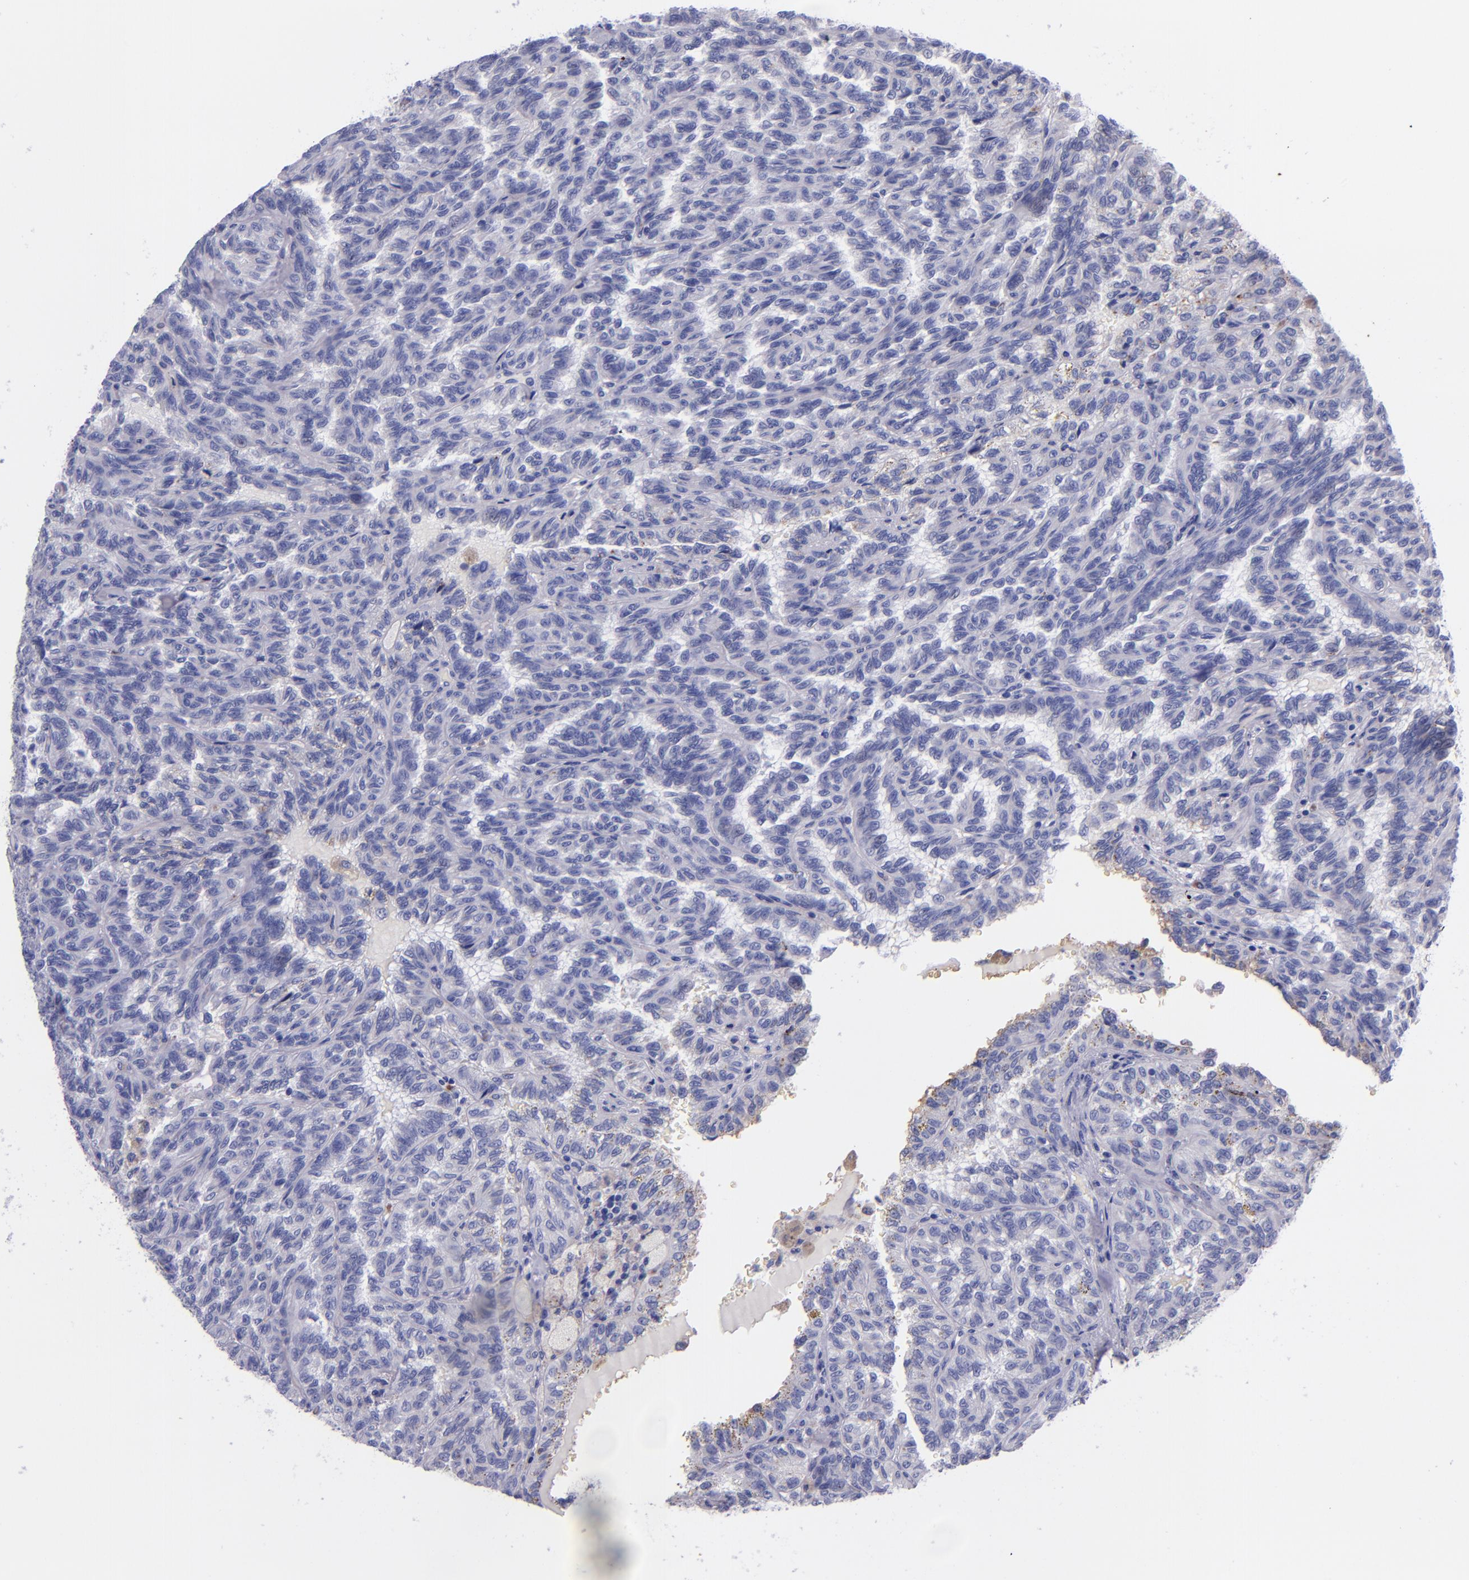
{"staining": {"intensity": "negative", "quantity": "none", "location": "none"}, "tissue": "renal cancer", "cell_type": "Tumor cells", "image_type": "cancer", "snomed": [{"axis": "morphology", "description": "Inflammation, NOS"}, {"axis": "morphology", "description": "Adenocarcinoma, NOS"}, {"axis": "topography", "description": "Kidney"}], "caption": "Renal cancer (adenocarcinoma) stained for a protein using immunohistochemistry displays no staining tumor cells.", "gene": "IVL", "patient": {"sex": "male", "age": 68}}